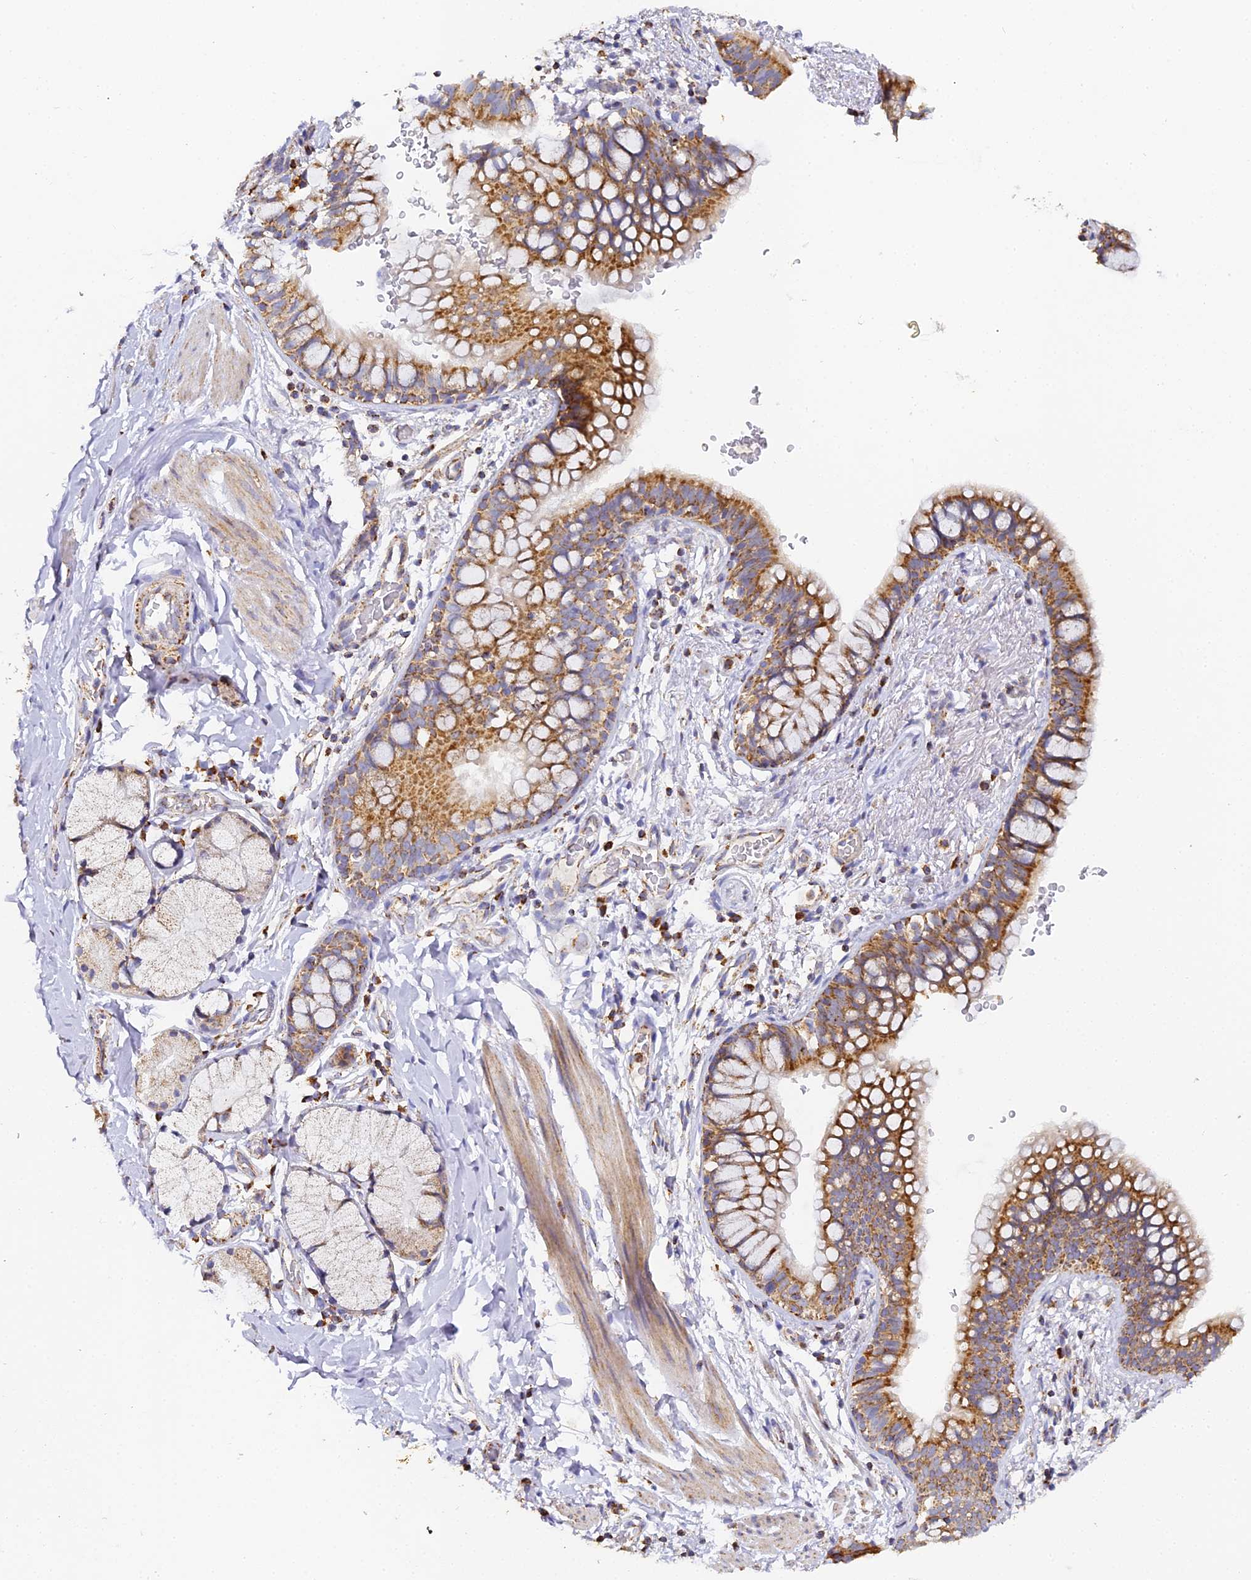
{"staining": {"intensity": "strong", "quantity": ">75%", "location": "cytoplasmic/membranous"}, "tissue": "bronchus", "cell_type": "Respiratory epithelial cells", "image_type": "normal", "snomed": [{"axis": "morphology", "description": "Normal tissue, NOS"}, {"axis": "topography", "description": "Cartilage tissue"}, {"axis": "topography", "description": "Bronchus"}], "caption": "Immunohistochemistry (IHC) (DAB) staining of benign bronchus exhibits strong cytoplasmic/membranous protein positivity in about >75% of respiratory epithelial cells.", "gene": "DONSON", "patient": {"sex": "female", "age": 36}}